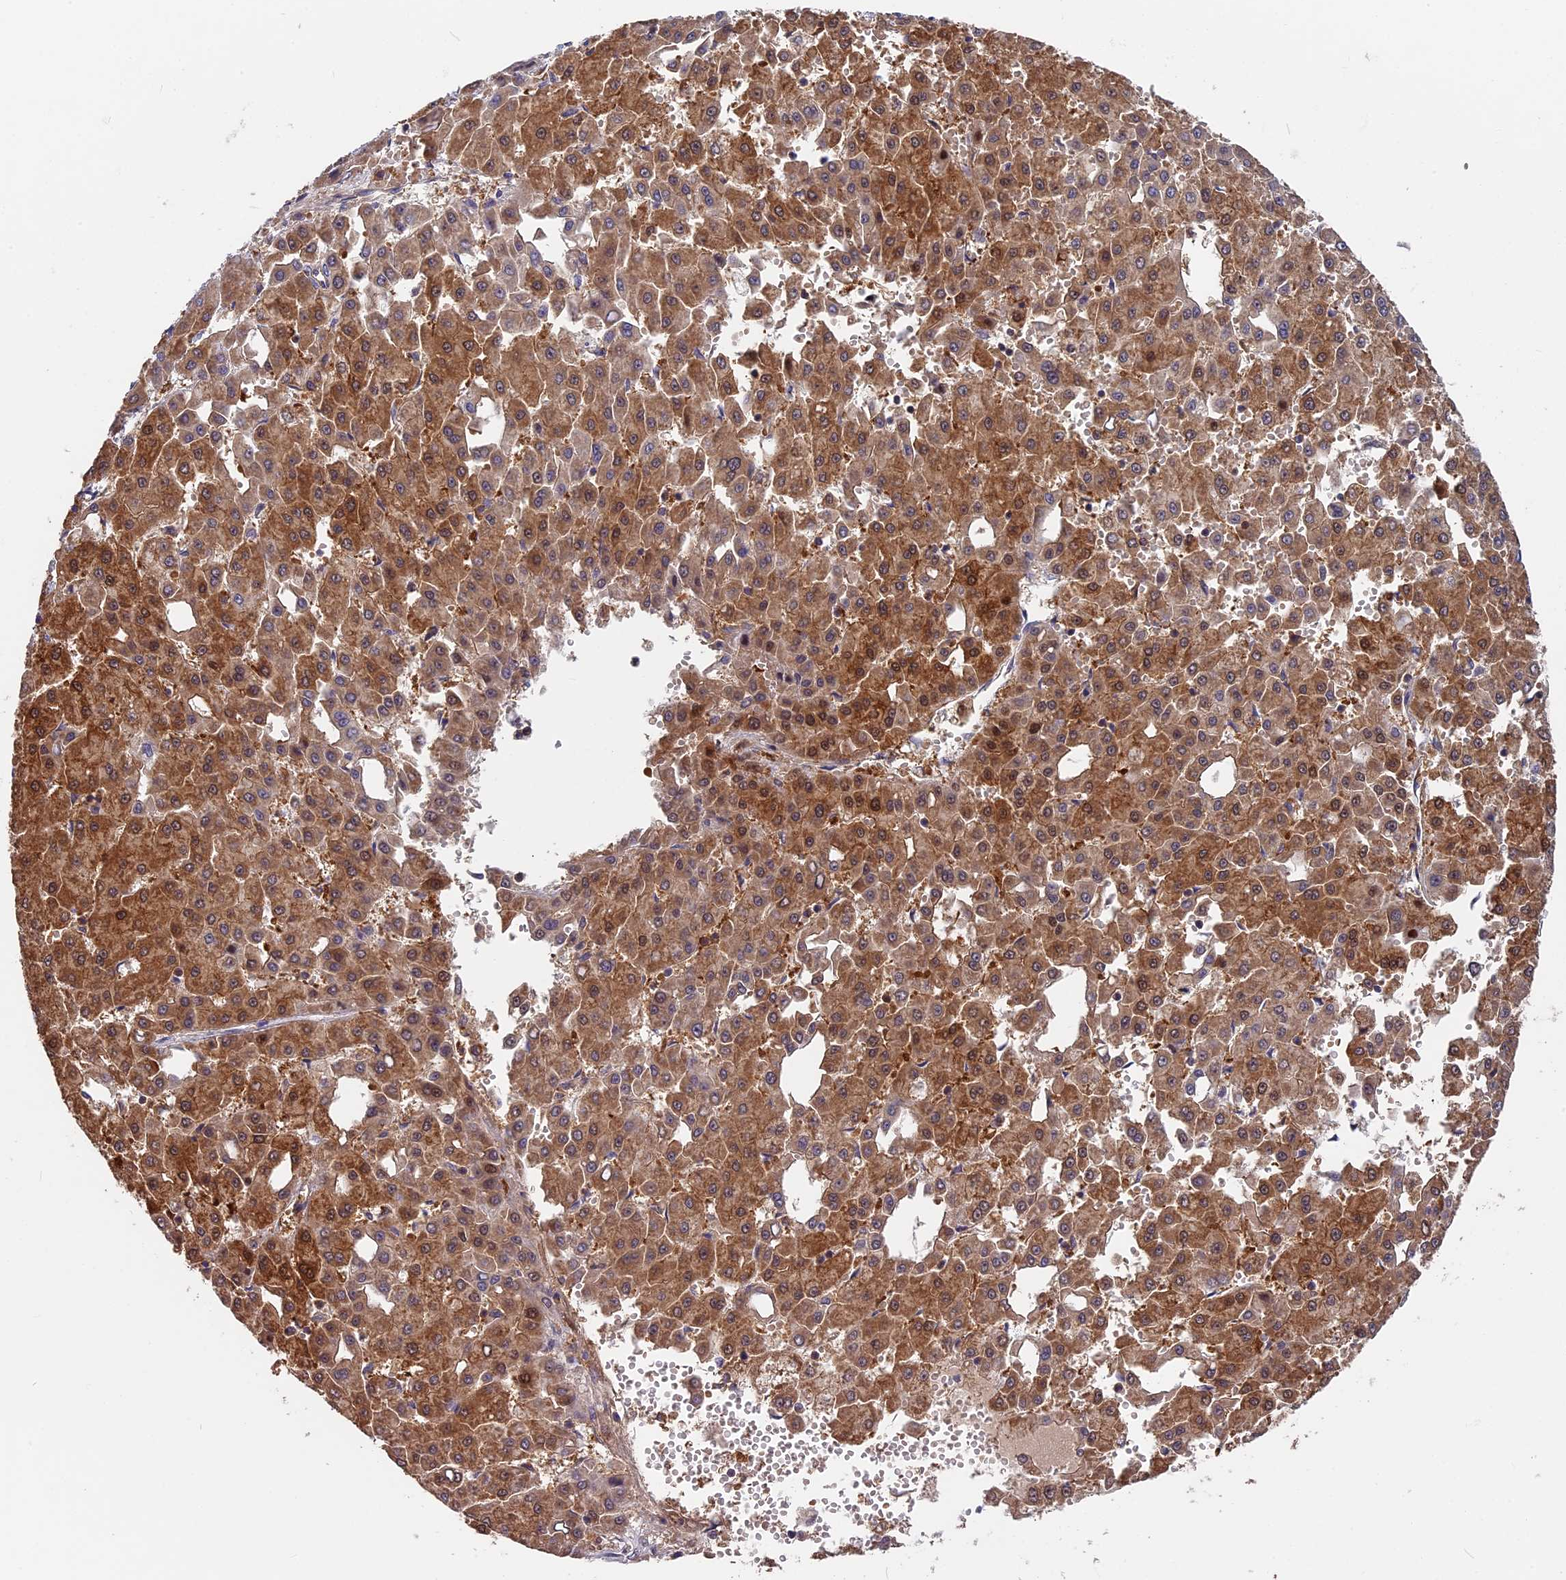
{"staining": {"intensity": "strong", "quantity": ">75%", "location": "cytoplasmic/membranous,nuclear"}, "tissue": "liver cancer", "cell_type": "Tumor cells", "image_type": "cancer", "snomed": [{"axis": "morphology", "description": "Carcinoma, Hepatocellular, NOS"}, {"axis": "topography", "description": "Liver"}], "caption": "Immunohistochemistry (IHC) histopathology image of neoplastic tissue: hepatocellular carcinoma (liver) stained using immunohistochemistry reveals high levels of strong protein expression localized specifically in the cytoplasmic/membranous and nuclear of tumor cells, appearing as a cytoplasmic/membranous and nuclear brown color.", "gene": "MYO9B", "patient": {"sex": "male", "age": 47}}